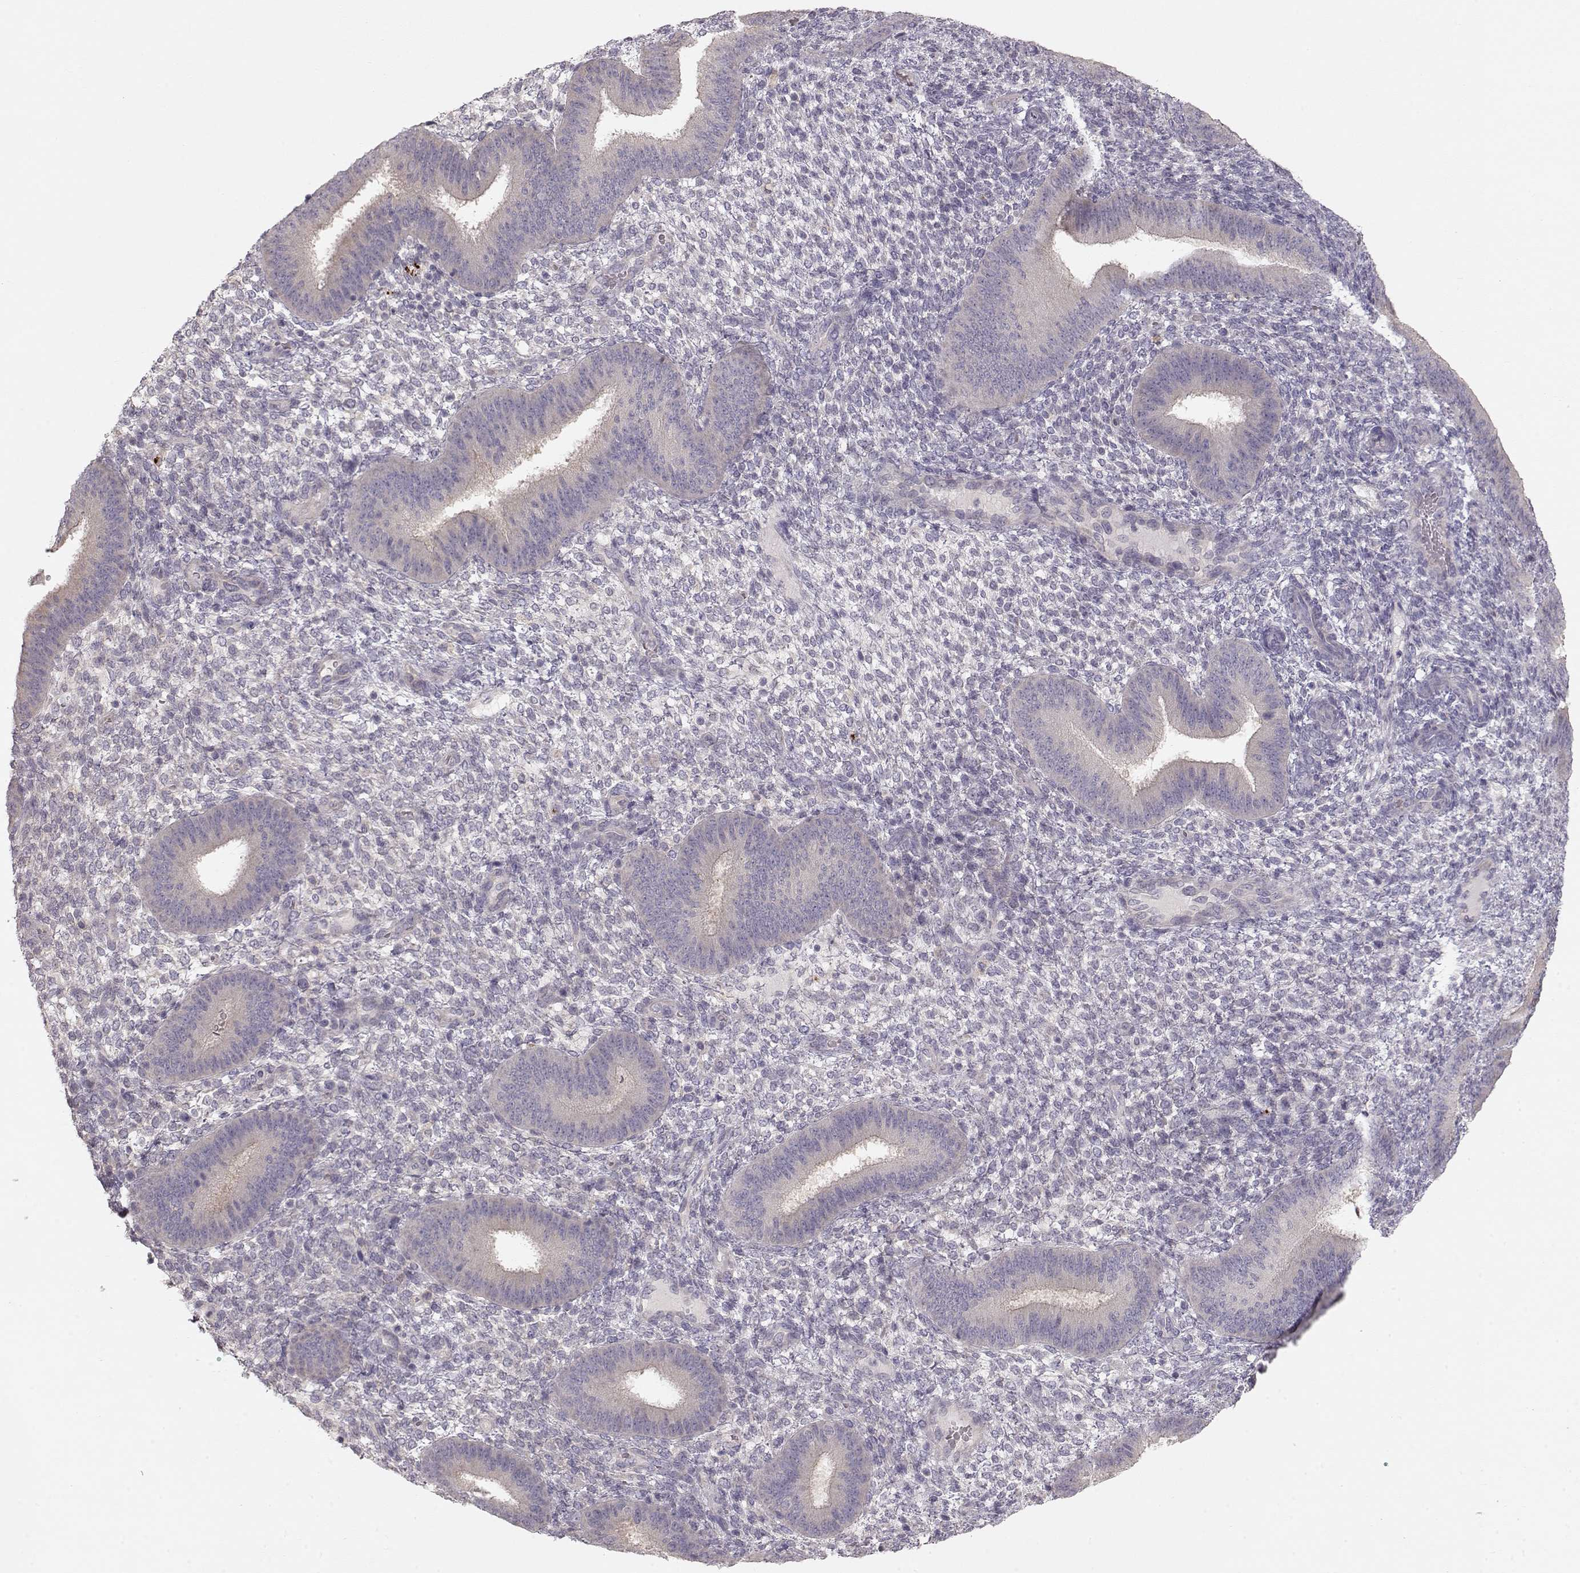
{"staining": {"intensity": "negative", "quantity": "none", "location": "none"}, "tissue": "endometrium", "cell_type": "Cells in endometrial stroma", "image_type": "normal", "snomed": [{"axis": "morphology", "description": "Normal tissue, NOS"}, {"axis": "topography", "description": "Endometrium"}], "caption": "An IHC micrograph of unremarkable endometrium is shown. There is no staining in cells in endometrial stroma of endometrium.", "gene": "ARHGAP8", "patient": {"sex": "female", "age": 39}}